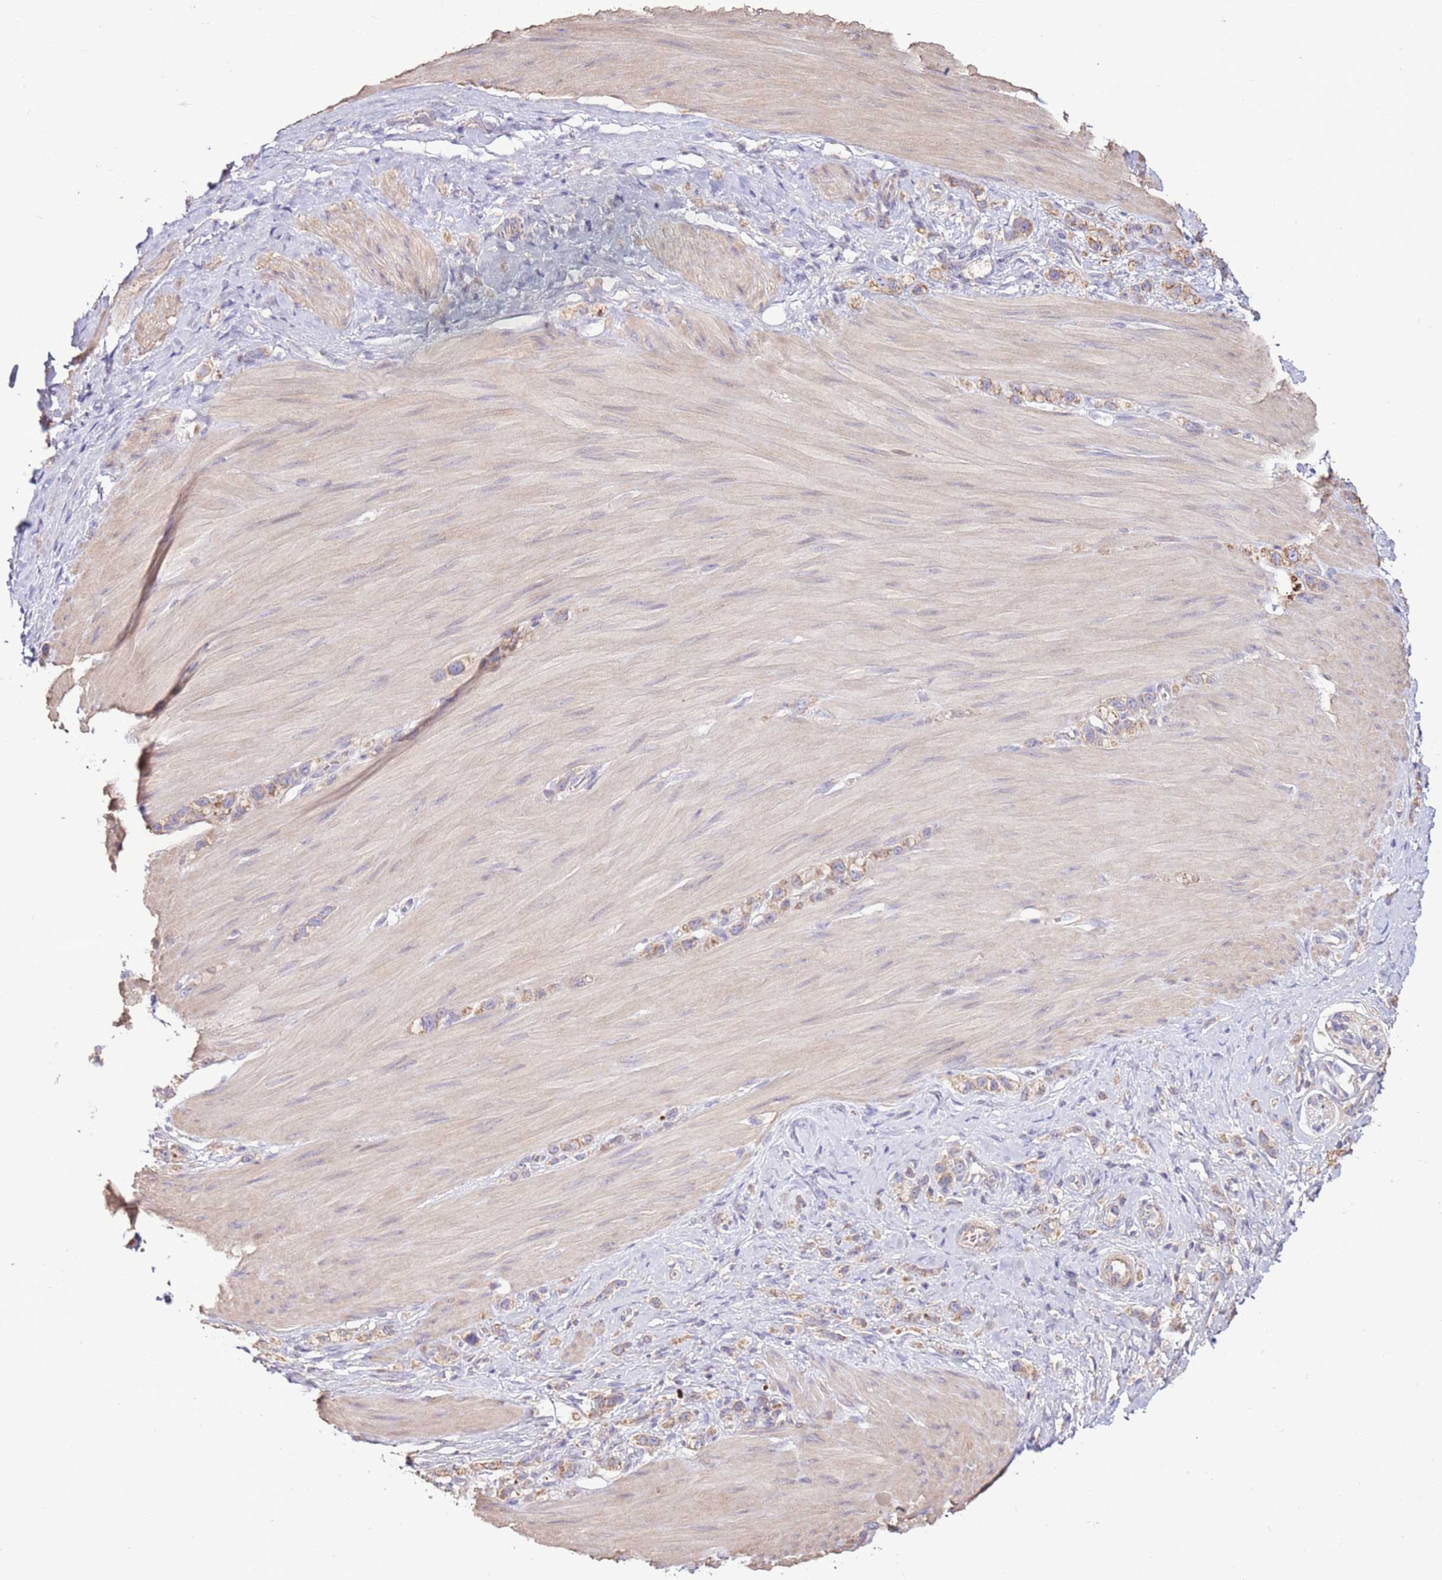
{"staining": {"intensity": "weak", "quantity": "25%-75%", "location": "cytoplasmic/membranous"}, "tissue": "stomach cancer", "cell_type": "Tumor cells", "image_type": "cancer", "snomed": [{"axis": "morphology", "description": "Adenocarcinoma, NOS"}, {"axis": "topography", "description": "Stomach"}], "caption": "Immunohistochemical staining of human stomach cancer (adenocarcinoma) displays weak cytoplasmic/membranous protein staining in approximately 25%-75% of tumor cells. Using DAB (brown) and hematoxylin (blue) stains, captured at high magnification using brightfield microscopy.", "gene": "EVA1B", "patient": {"sex": "female", "age": 65}}